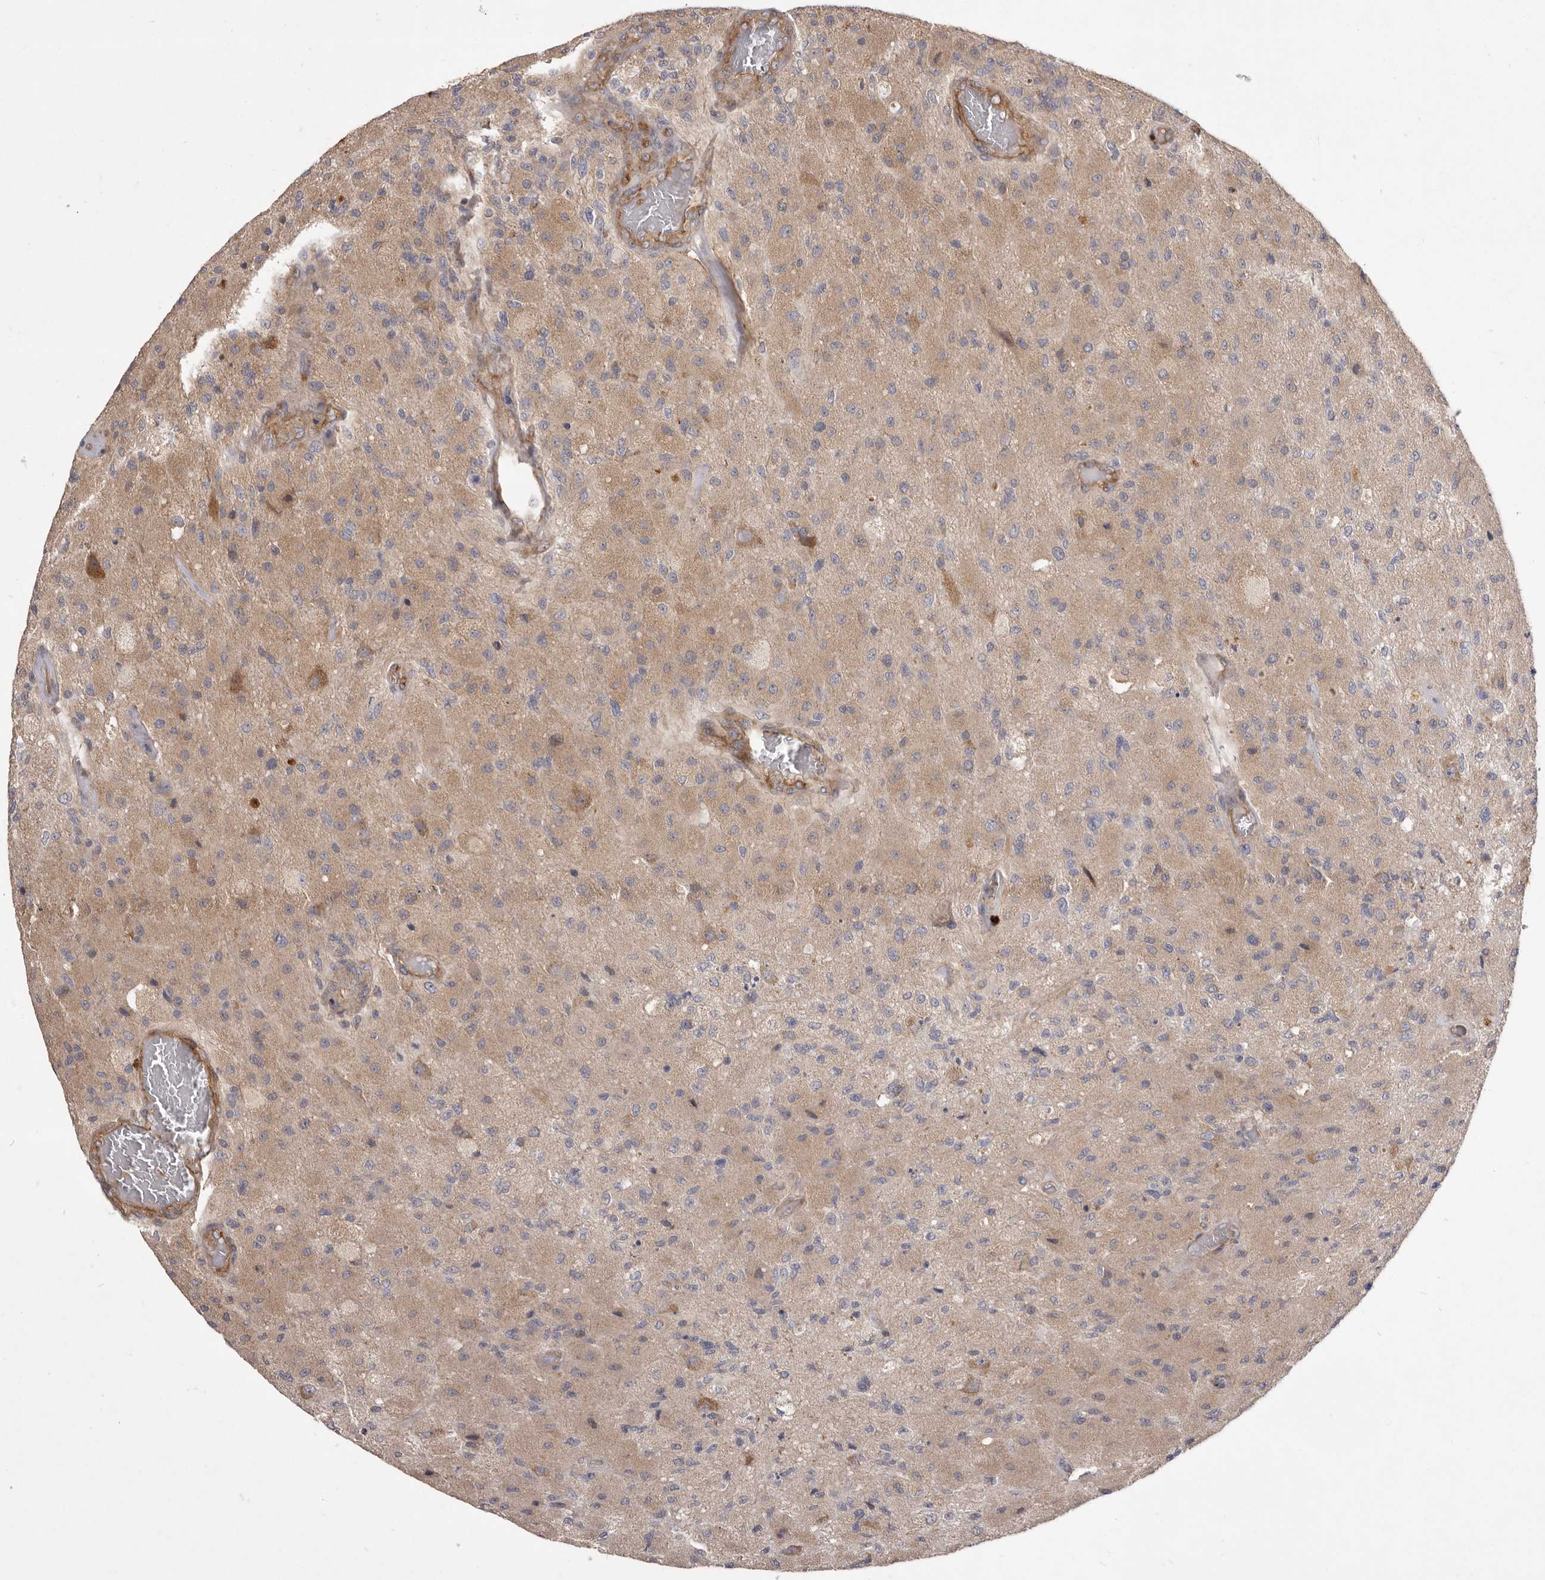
{"staining": {"intensity": "negative", "quantity": "none", "location": "none"}, "tissue": "glioma", "cell_type": "Tumor cells", "image_type": "cancer", "snomed": [{"axis": "morphology", "description": "Normal tissue, NOS"}, {"axis": "morphology", "description": "Glioma, malignant, High grade"}, {"axis": "topography", "description": "Cerebral cortex"}], "caption": "Immunohistochemistry micrograph of human glioma stained for a protein (brown), which exhibits no expression in tumor cells.", "gene": "VPS45", "patient": {"sex": "male", "age": 77}}